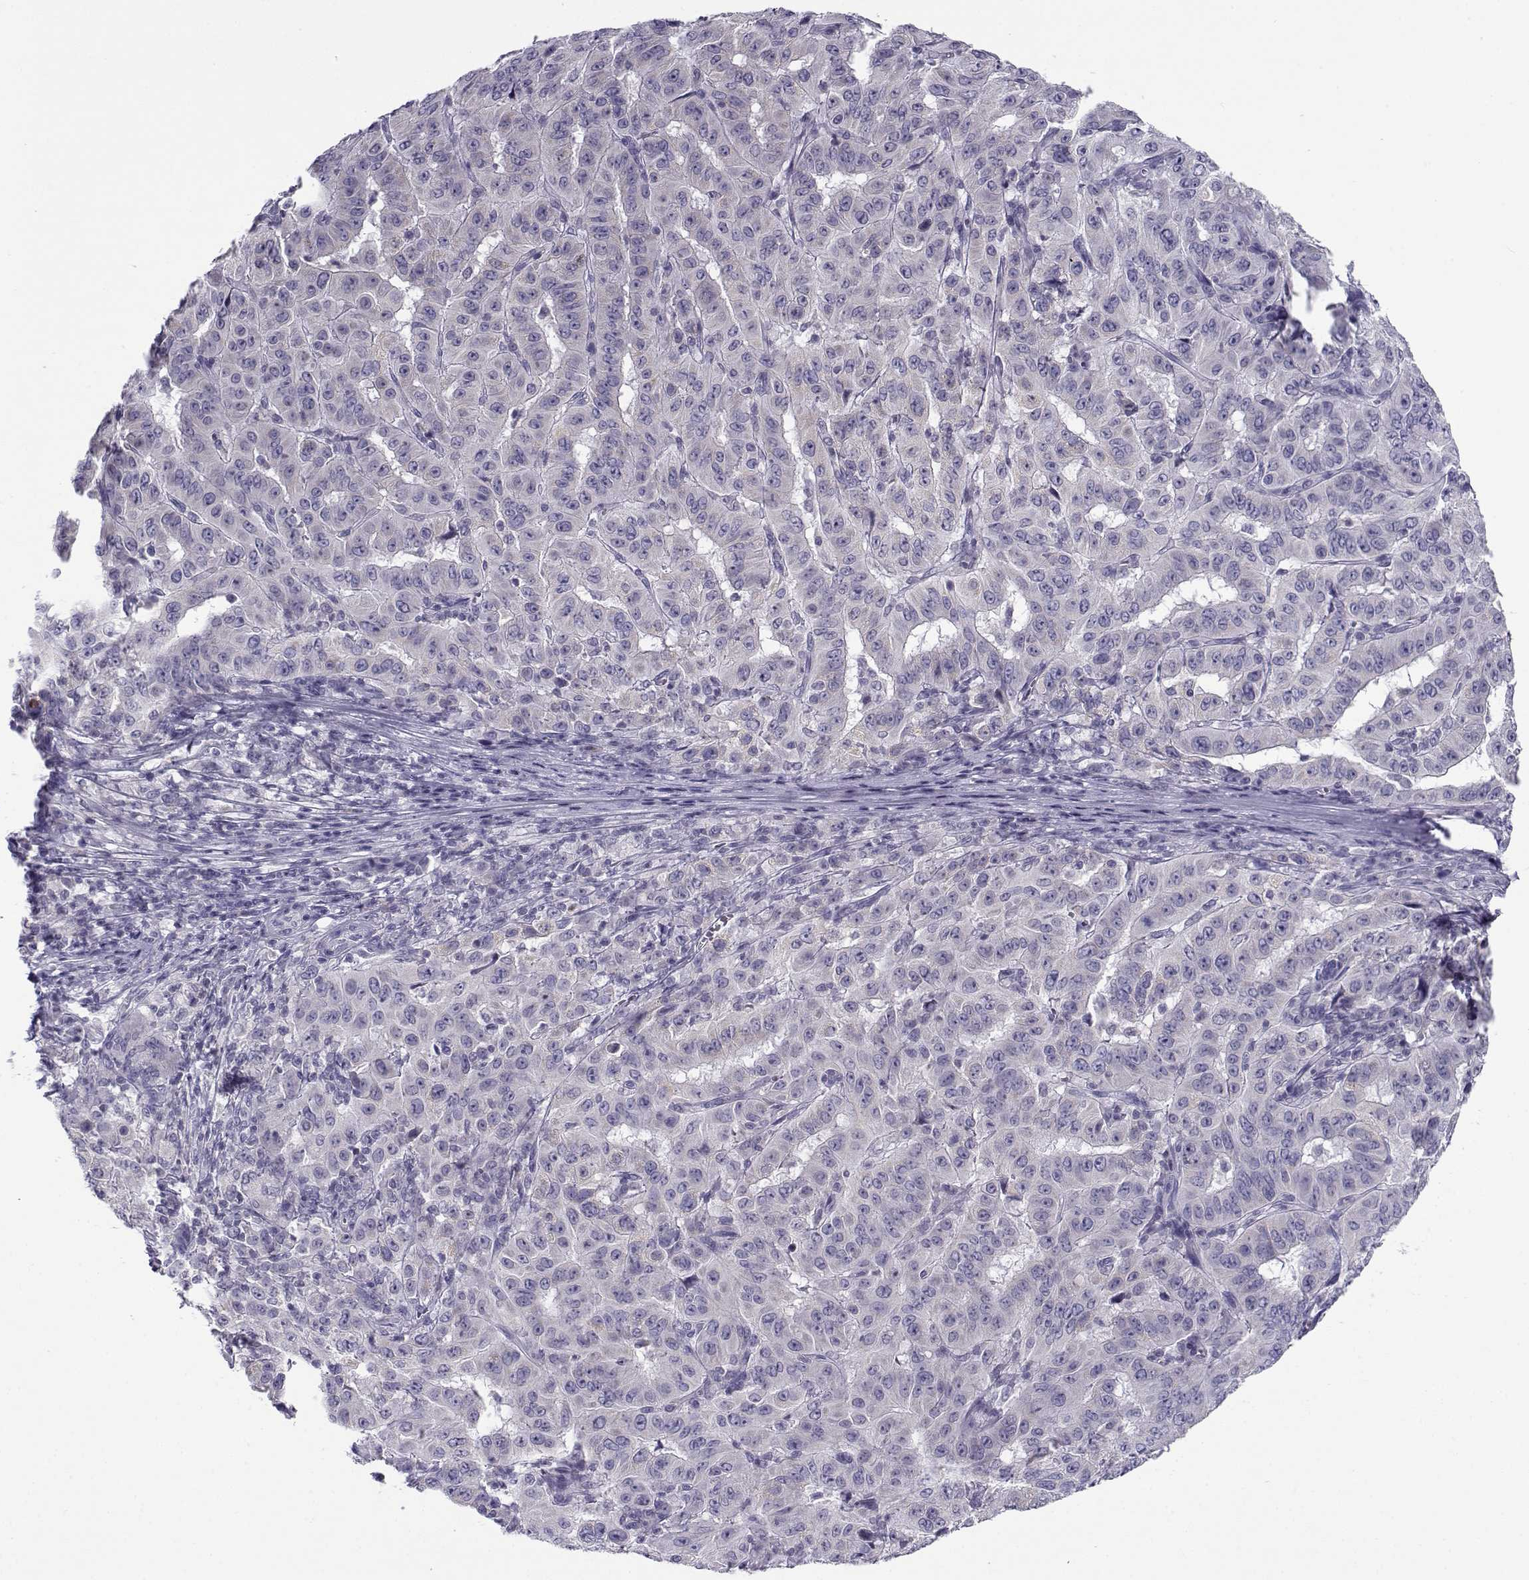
{"staining": {"intensity": "negative", "quantity": "none", "location": "none"}, "tissue": "pancreatic cancer", "cell_type": "Tumor cells", "image_type": "cancer", "snomed": [{"axis": "morphology", "description": "Adenocarcinoma, NOS"}, {"axis": "topography", "description": "Pancreas"}], "caption": "Human pancreatic adenocarcinoma stained for a protein using IHC exhibits no staining in tumor cells.", "gene": "FAM166A", "patient": {"sex": "male", "age": 63}}